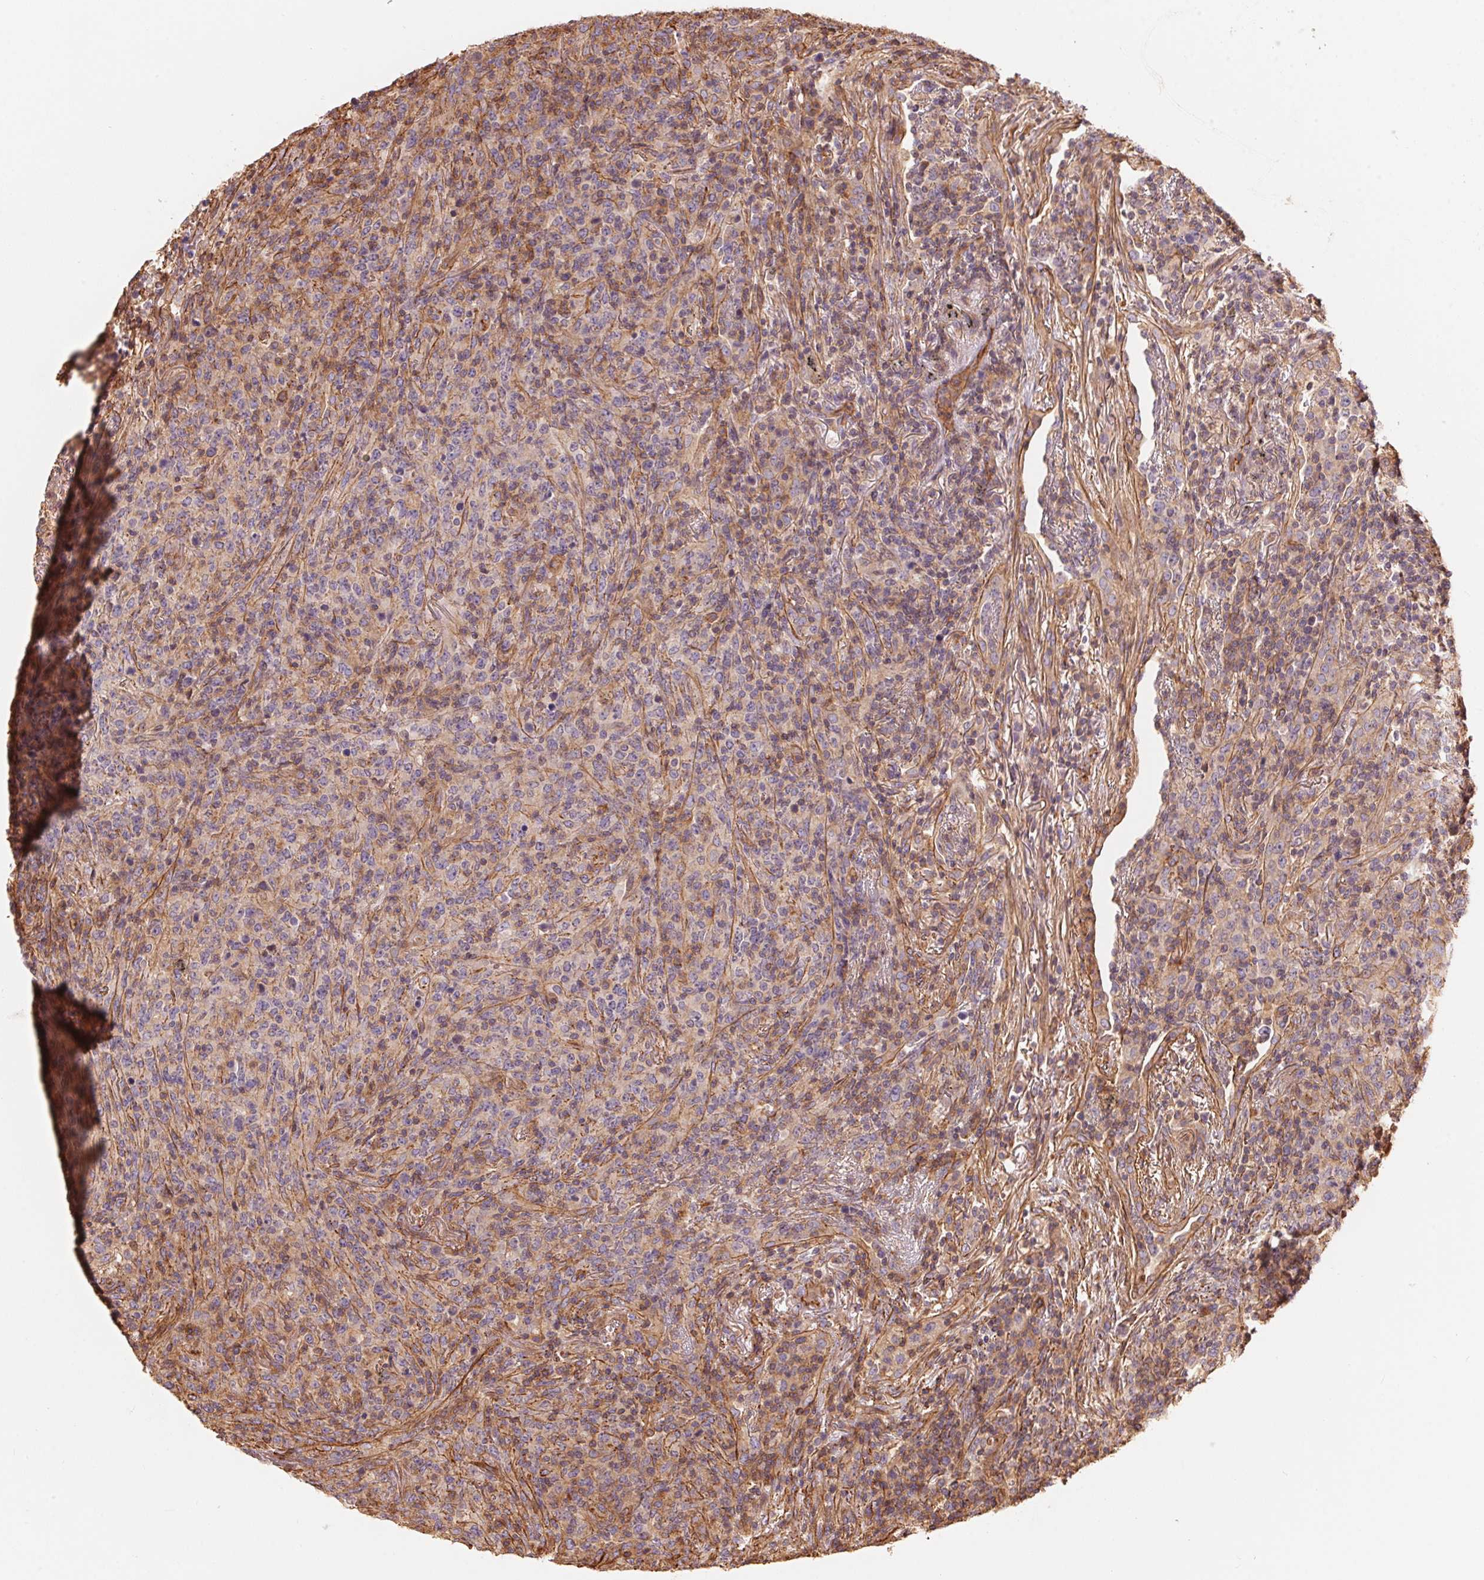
{"staining": {"intensity": "weak", "quantity": "<25%", "location": "cytoplasmic/membranous"}, "tissue": "lymphoma", "cell_type": "Tumor cells", "image_type": "cancer", "snomed": [{"axis": "morphology", "description": "Malignant lymphoma, non-Hodgkin's type, High grade"}, {"axis": "topography", "description": "Lung"}], "caption": "Tumor cells are negative for protein expression in human lymphoma.", "gene": "FRAS1", "patient": {"sex": "male", "age": 79}}